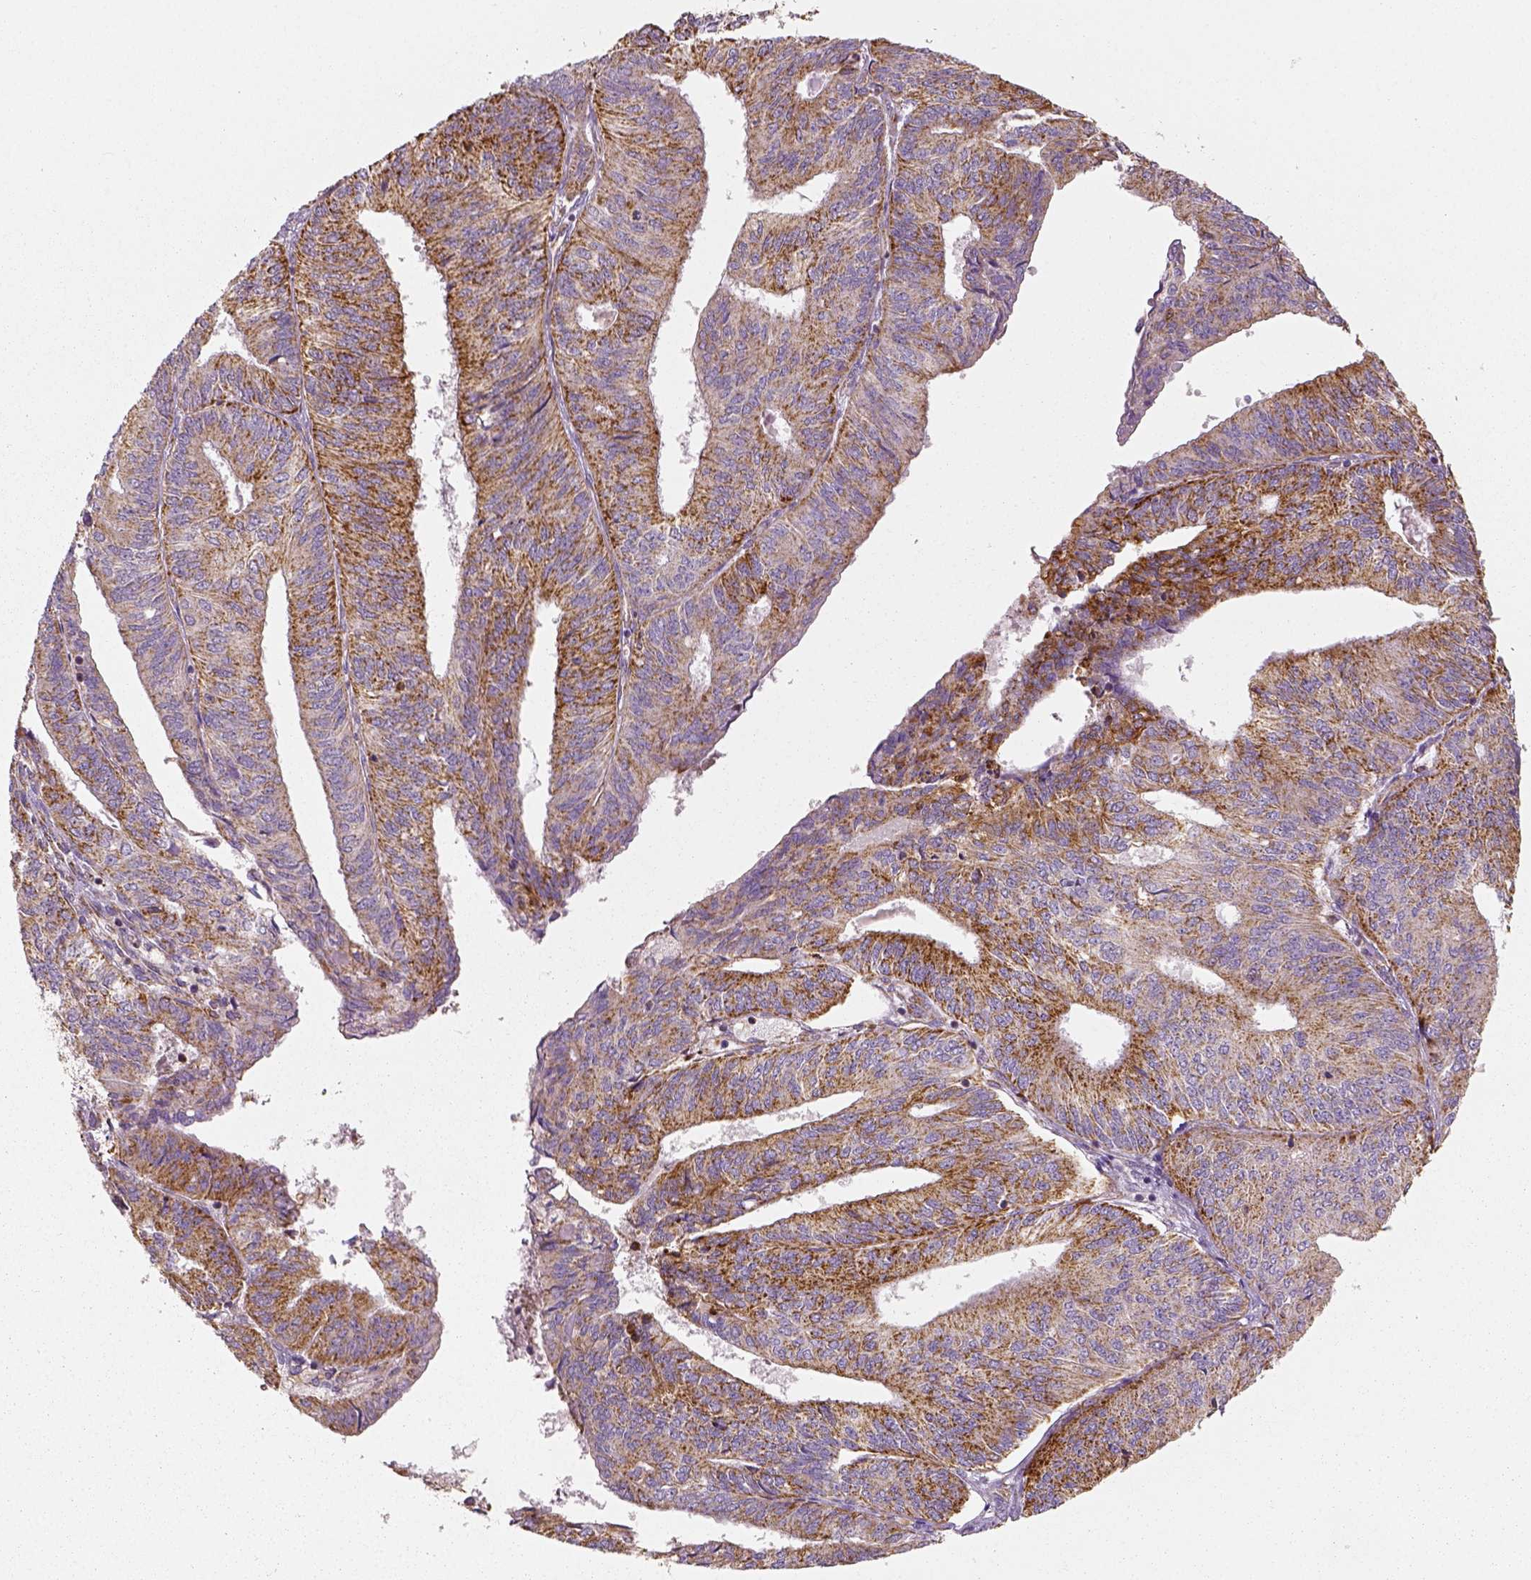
{"staining": {"intensity": "moderate", "quantity": ">75%", "location": "cytoplasmic/membranous"}, "tissue": "endometrial cancer", "cell_type": "Tumor cells", "image_type": "cancer", "snomed": [{"axis": "morphology", "description": "Adenocarcinoma, NOS"}, {"axis": "topography", "description": "Endometrium"}], "caption": "About >75% of tumor cells in endometrial cancer display moderate cytoplasmic/membranous protein staining as visualized by brown immunohistochemical staining.", "gene": "PGAM5", "patient": {"sex": "female", "age": 58}}